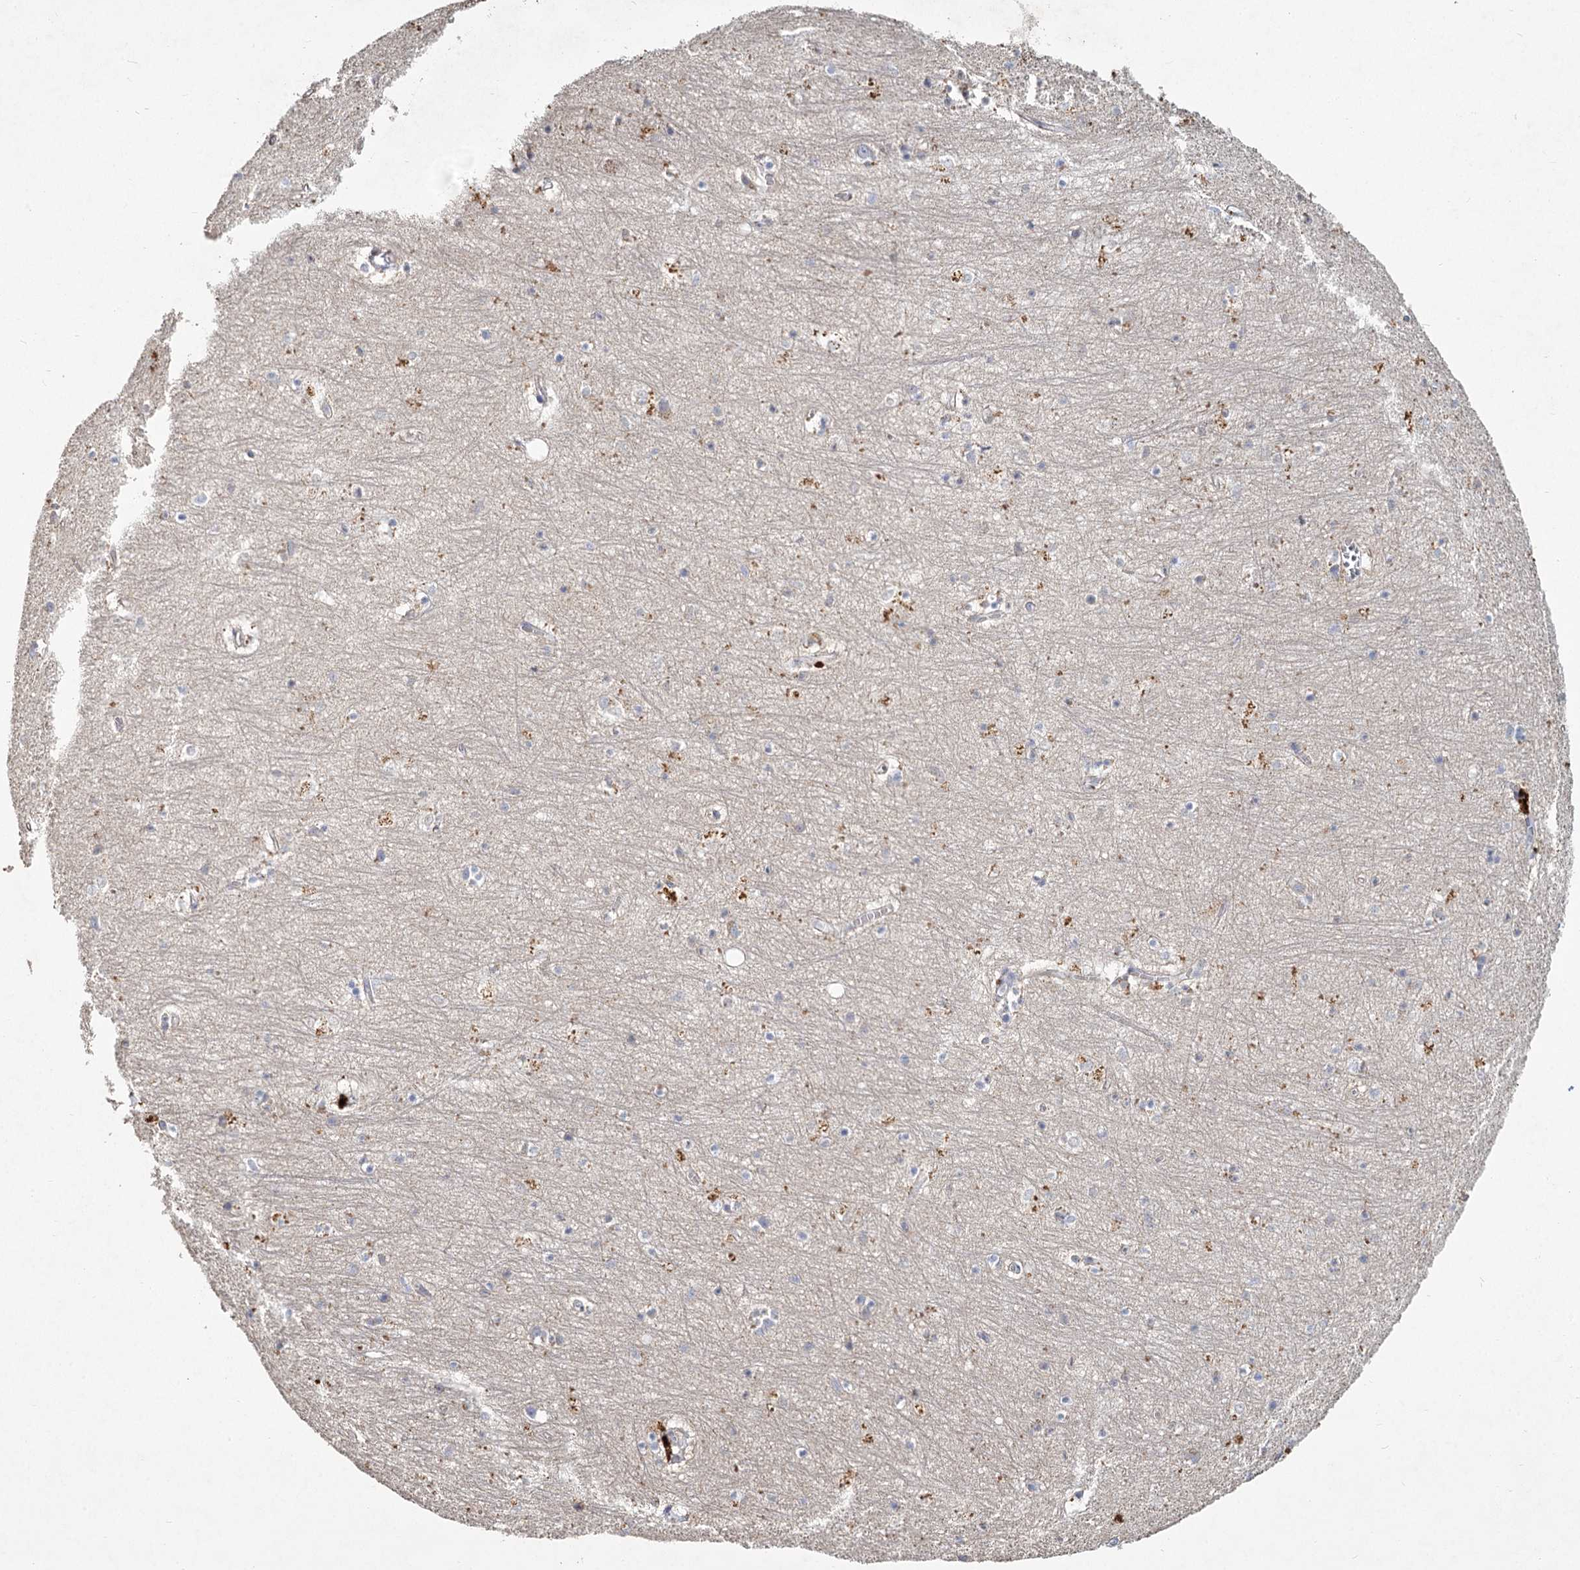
{"staining": {"intensity": "negative", "quantity": "none", "location": "none"}, "tissue": "hippocampus", "cell_type": "Glial cells", "image_type": "normal", "snomed": [{"axis": "morphology", "description": "Normal tissue, NOS"}, {"axis": "topography", "description": "Hippocampus"}], "caption": "This is an immunohistochemistry histopathology image of benign human hippocampus. There is no expression in glial cells.", "gene": "HES2", "patient": {"sex": "female", "age": 64}}